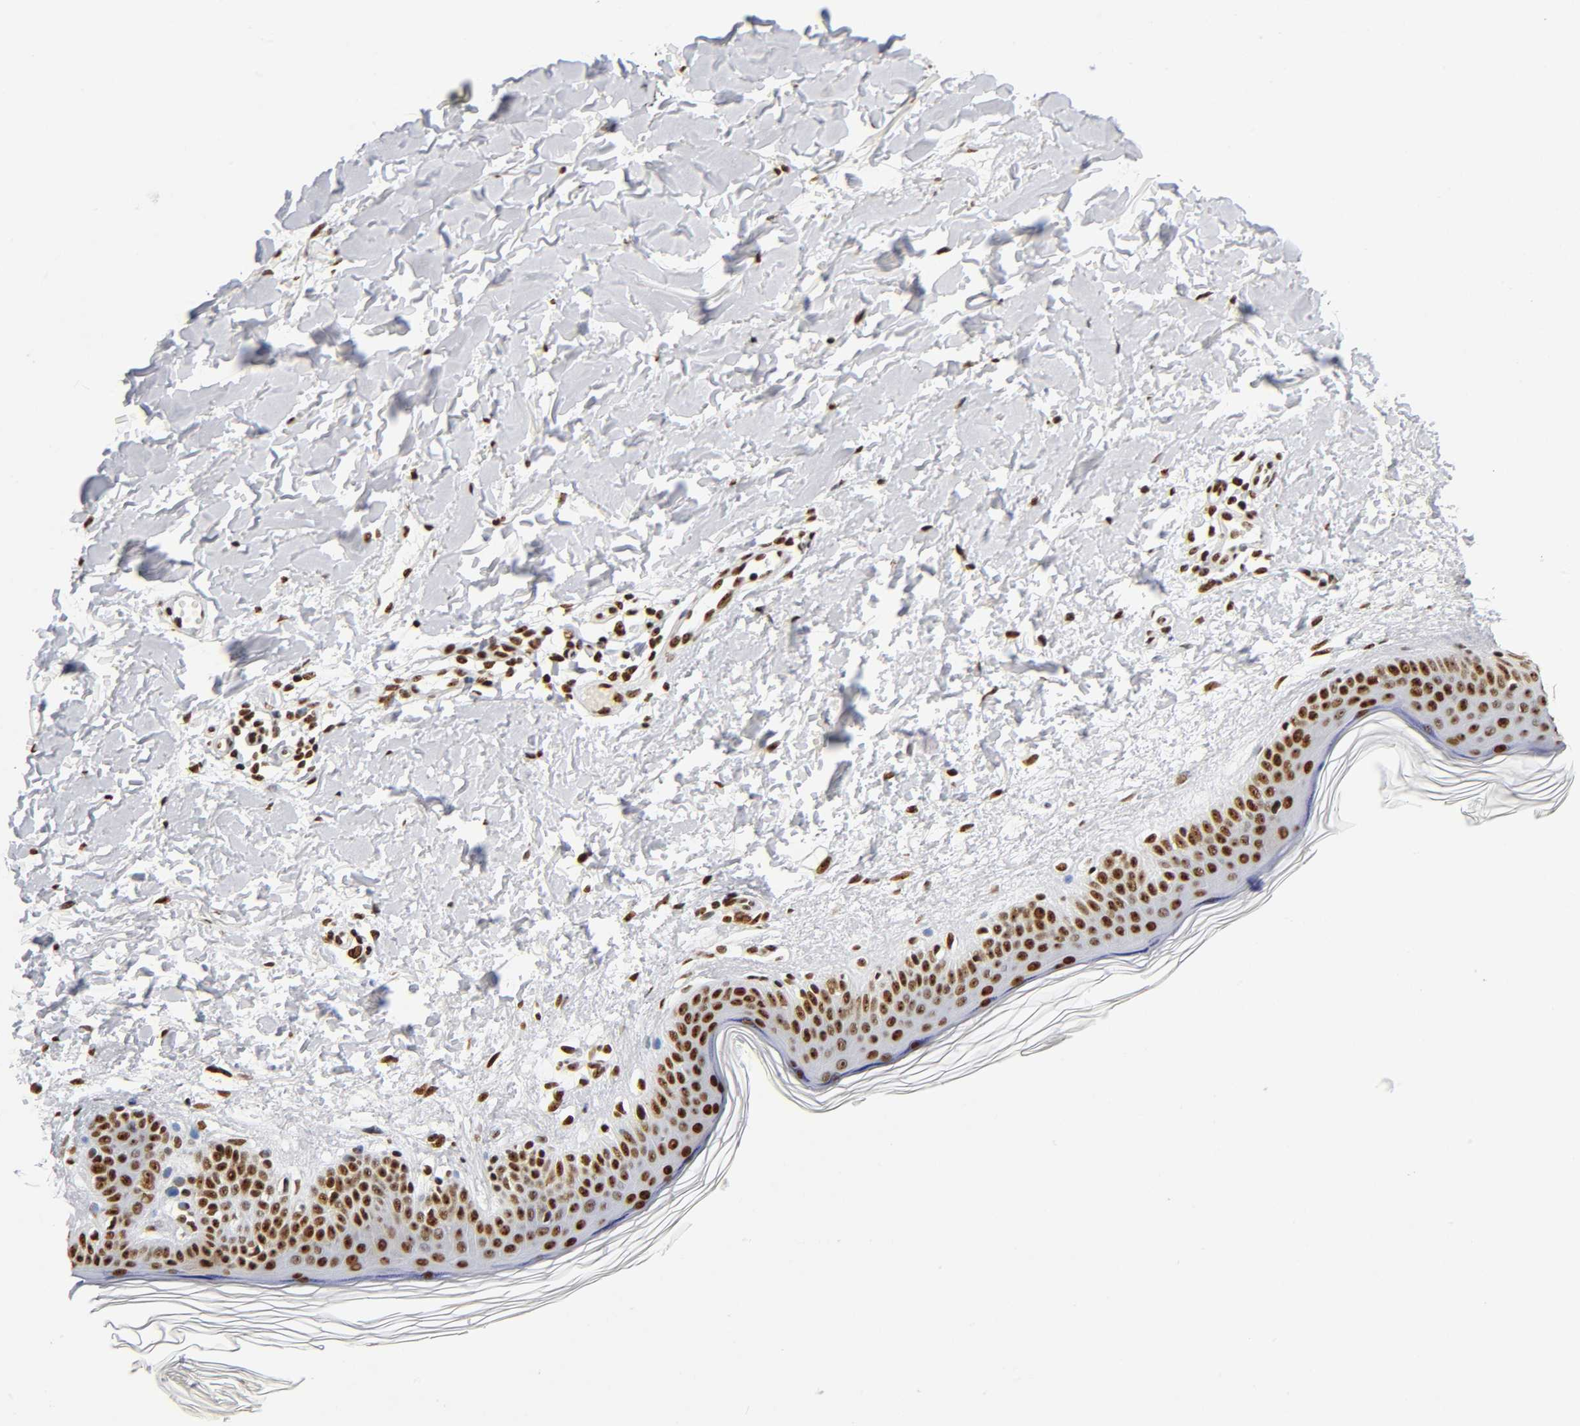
{"staining": {"intensity": "strong", "quantity": ">75%", "location": "nuclear"}, "tissue": "skin", "cell_type": "Fibroblasts", "image_type": "normal", "snomed": [{"axis": "morphology", "description": "Normal tissue, NOS"}, {"axis": "topography", "description": "Skin"}], "caption": "Normal skin exhibits strong nuclear expression in approximately >75% of fibroblasts, visualized by immunohistochemistry.", "gene": "UBTF", "patient": {"sex": "female", "age": 56}}